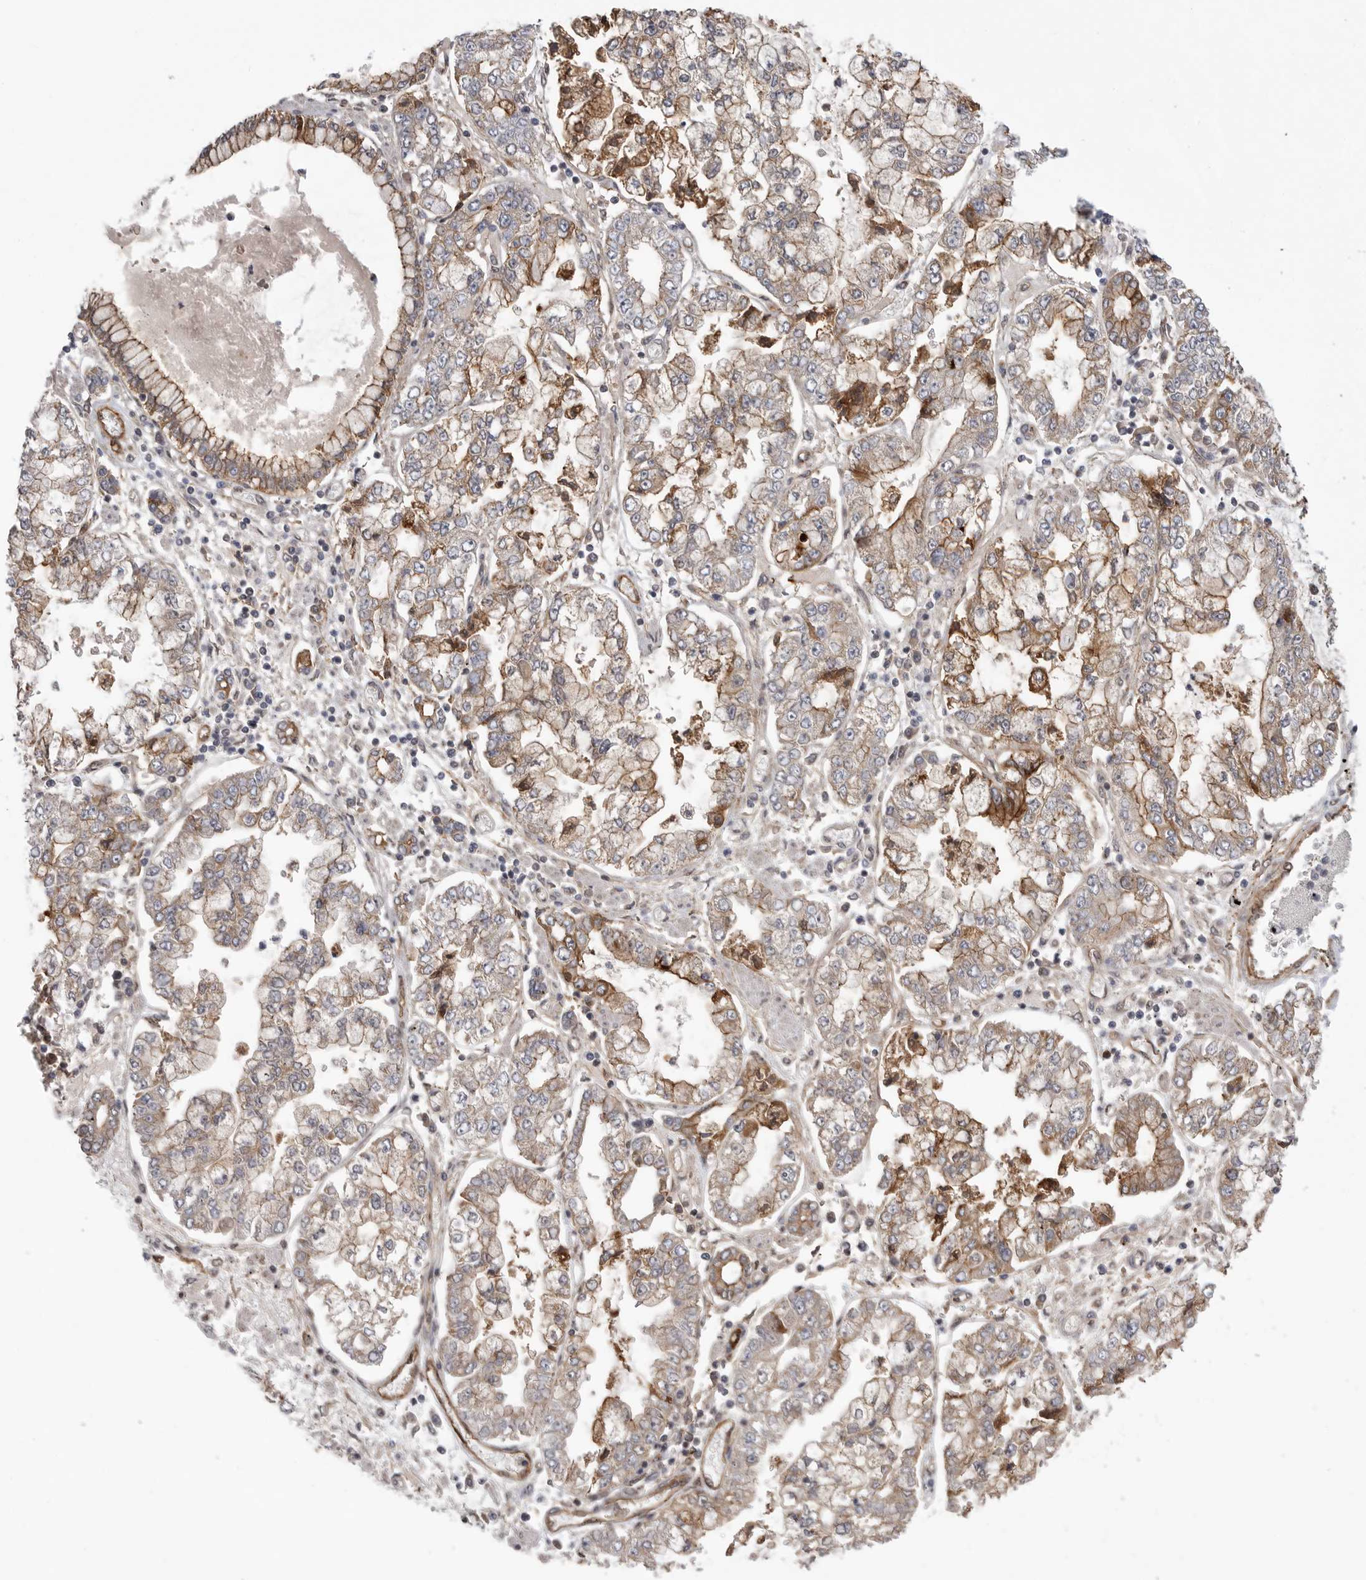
{"staining": {"intensity": "moderate", "quantity": "25%-75%", "location": "cytoplasmic/membranous"}, "tissue": "stomach cancer", "cell_type": "Tumor cells", "image_type": "cancer", "snomed": [{"axis": "morphology", "description": "Adenocarcinoma, NOS"}, {"axis": "topography", "description": "Stomach"}], "caption": "The photomicrograph displays a brown stain indicating the presence of a protein in the cytoplasmic/membranous of tumor cells in stomach cancer. Nuclei are stained in blue.", "gene": "NECTIN1", "patient": {"sex": "male", "age": 76}}